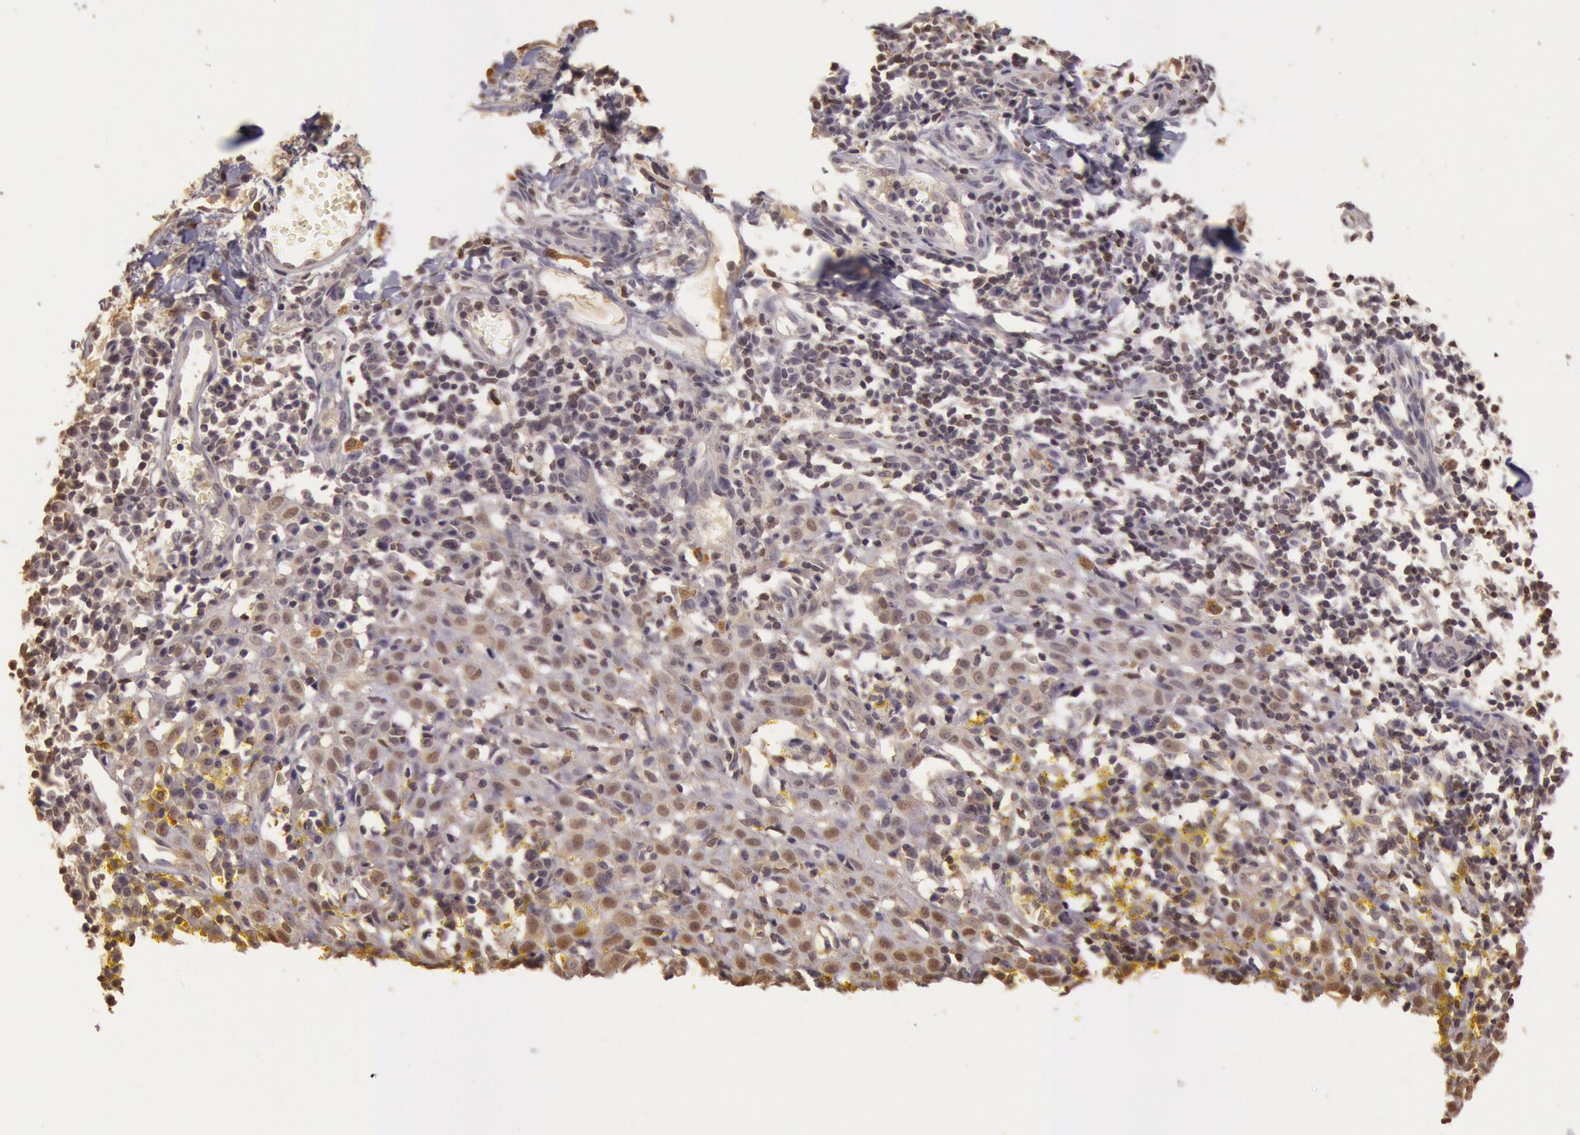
{"staining": {"intensity": "weak", "quantity": "25%-75%", "location": "nuclear"}, "tissue": "melanoma", "cell_type": "Tumor cells", "image_type": "cancer", "snomed": [{"axis": "morphology", "description": "Malignant melanoma, NOS"}, {"axis": "topography", "description": "Skin"}], "caption": "High-power microscopy captured an IHC histopathology image of malignant melanoma, revealing weak nuclear expression in about 25%-75% of tumor cells.", "gene": "SOD1", "patient": {"sex": "female", "age": 52}}